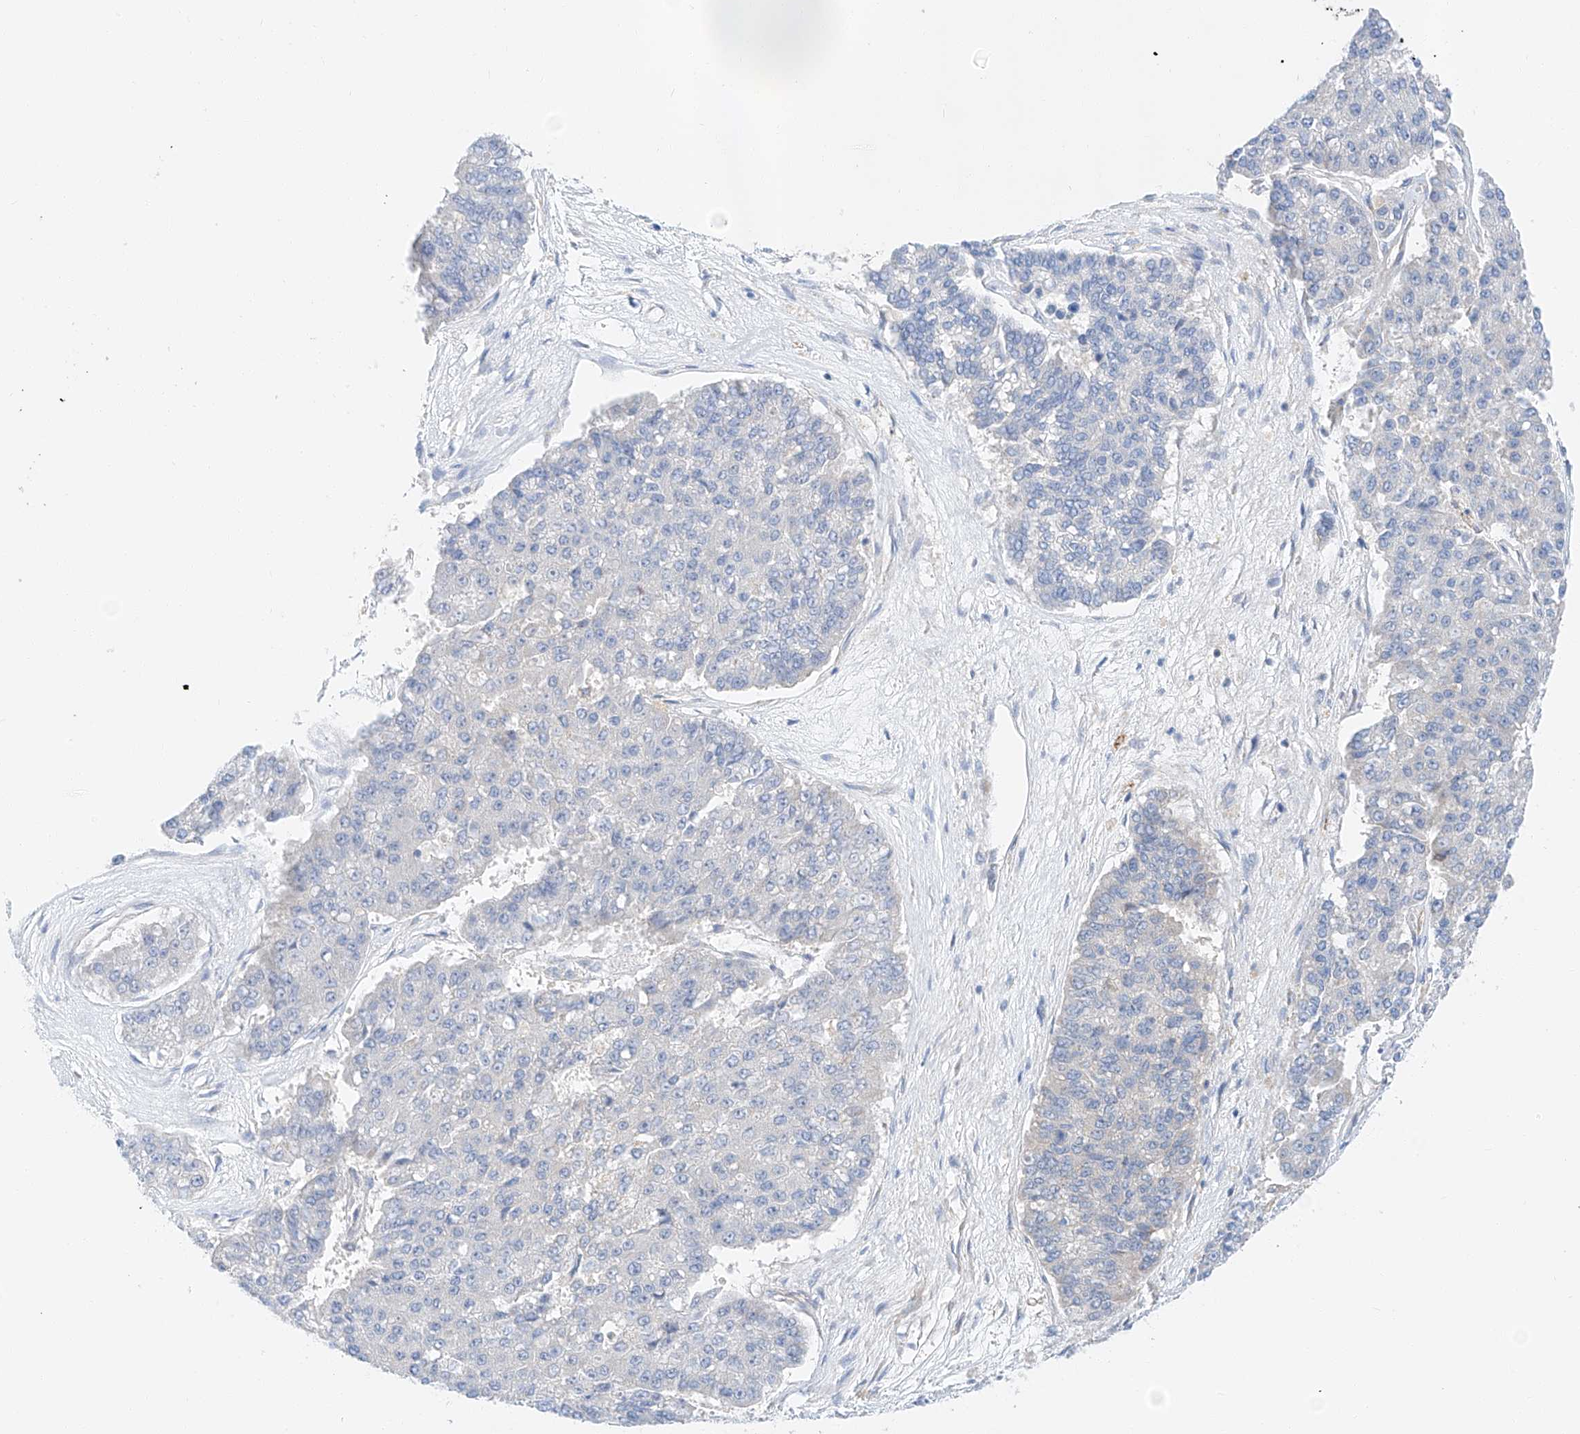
{"staining": {"intensity": "negative", "quantity": "none", "location": "none"}, "tissue": "pancreatic cancer", "cell_type": "Tumor cells", "image_type": "cancer", "snomed": [{"axis": "morphology", "description": "Adenocarcinoma, NOS"}, {"axis": "topography", "description": "Pancreas"}], "caption": "Tumor cells show no significant protein positivity in pancreatic adenocarcinoma.", "gene": "MINDY4", "patient": {"sex": "male", "age": 50}}